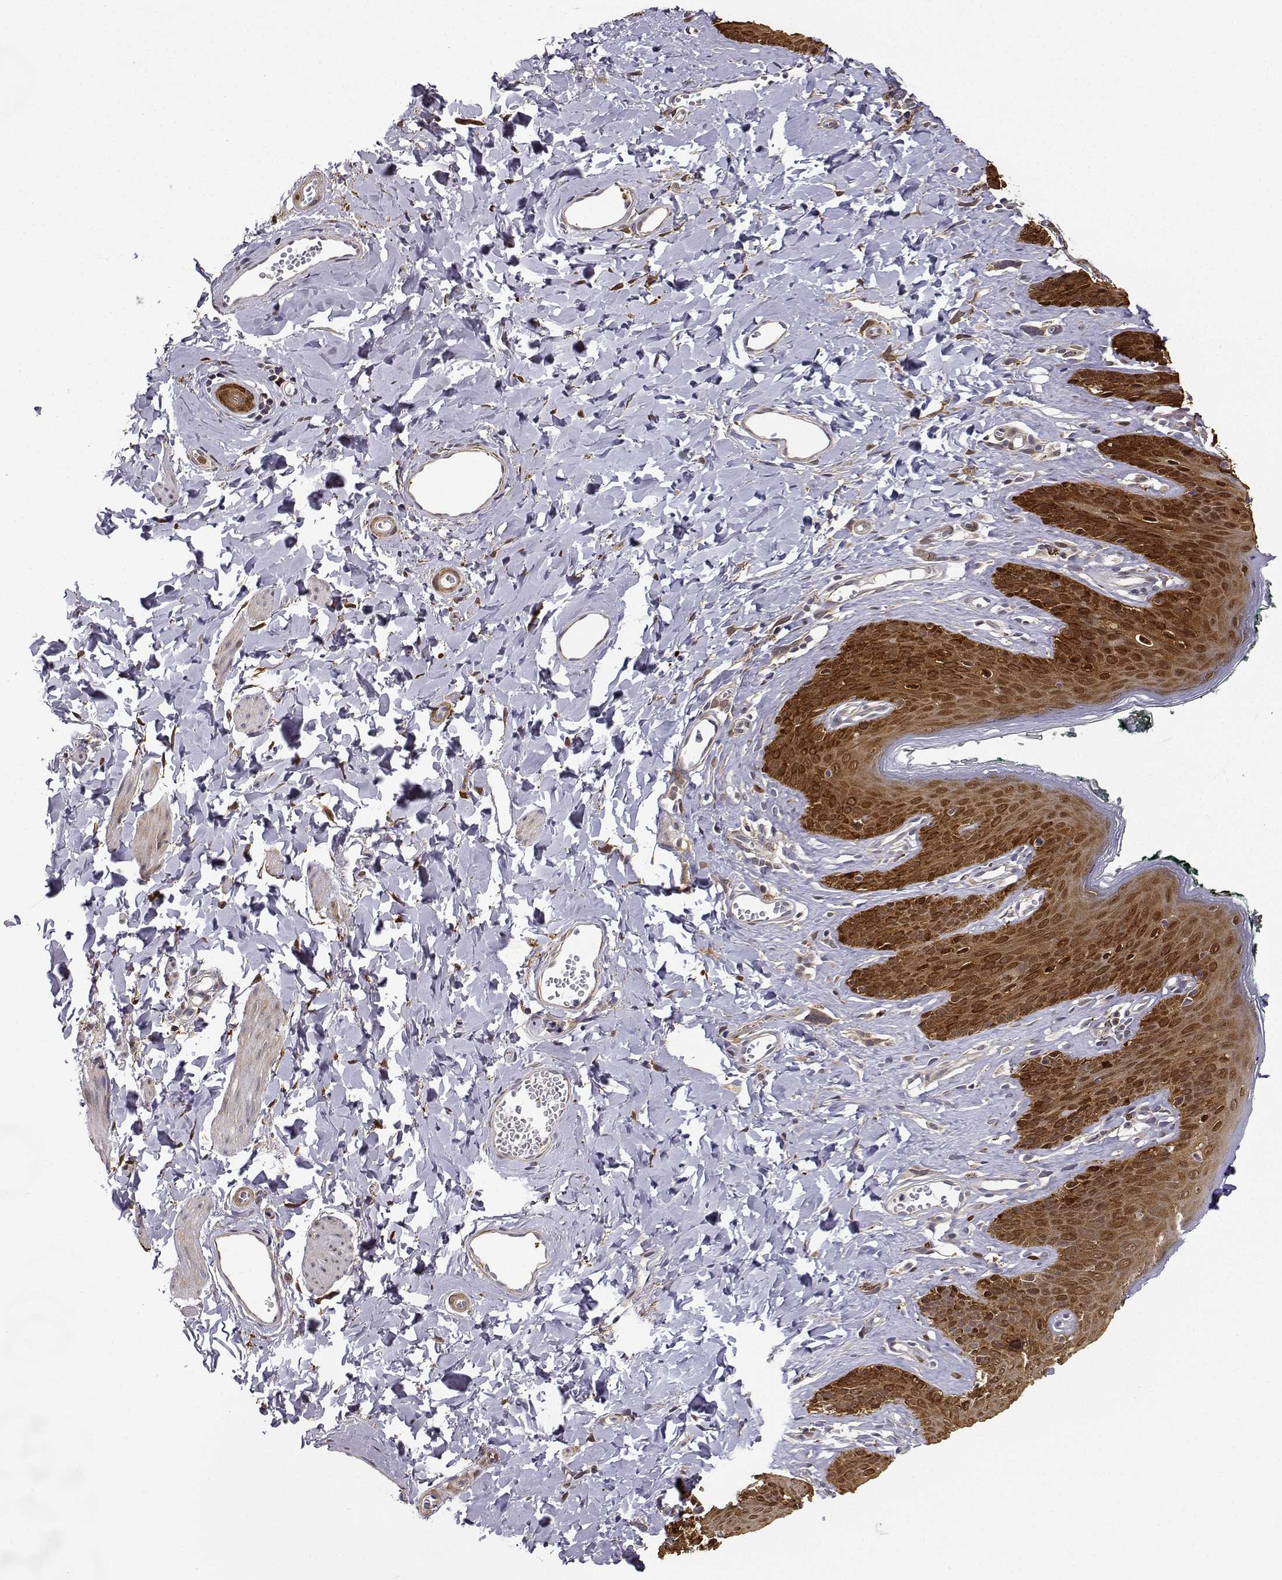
{"staining": {"intensity": "strong", "quantity": ">75%", "location": "cytoplasmic/membranous,nuclear"}, "tissue": "skin", "cell_type": "Epidermal cells", "image_type": "normal", "snomed": [{"axis": "morphology", "description": "Normal tissue, NOS"}, {"axis": "topography", "description": "Vulva"}, {"axis": "topography", "description": "Peripheral nerve tissue"}], "caption": "An immunohistochemistry image of benign tissue is shown. Protein staining in brown labels strong cytoplasmic/membranous,nuclear positivity in skin within epidermal cells. The protein is stained brown, and the nuclei are stained in blue (DAB (3,3'-diaminobenzidine) IHC with brightfield microscopy, high magnification).", "gene": "PHGDH", "patient": {"sex": "female", "age": 66}}